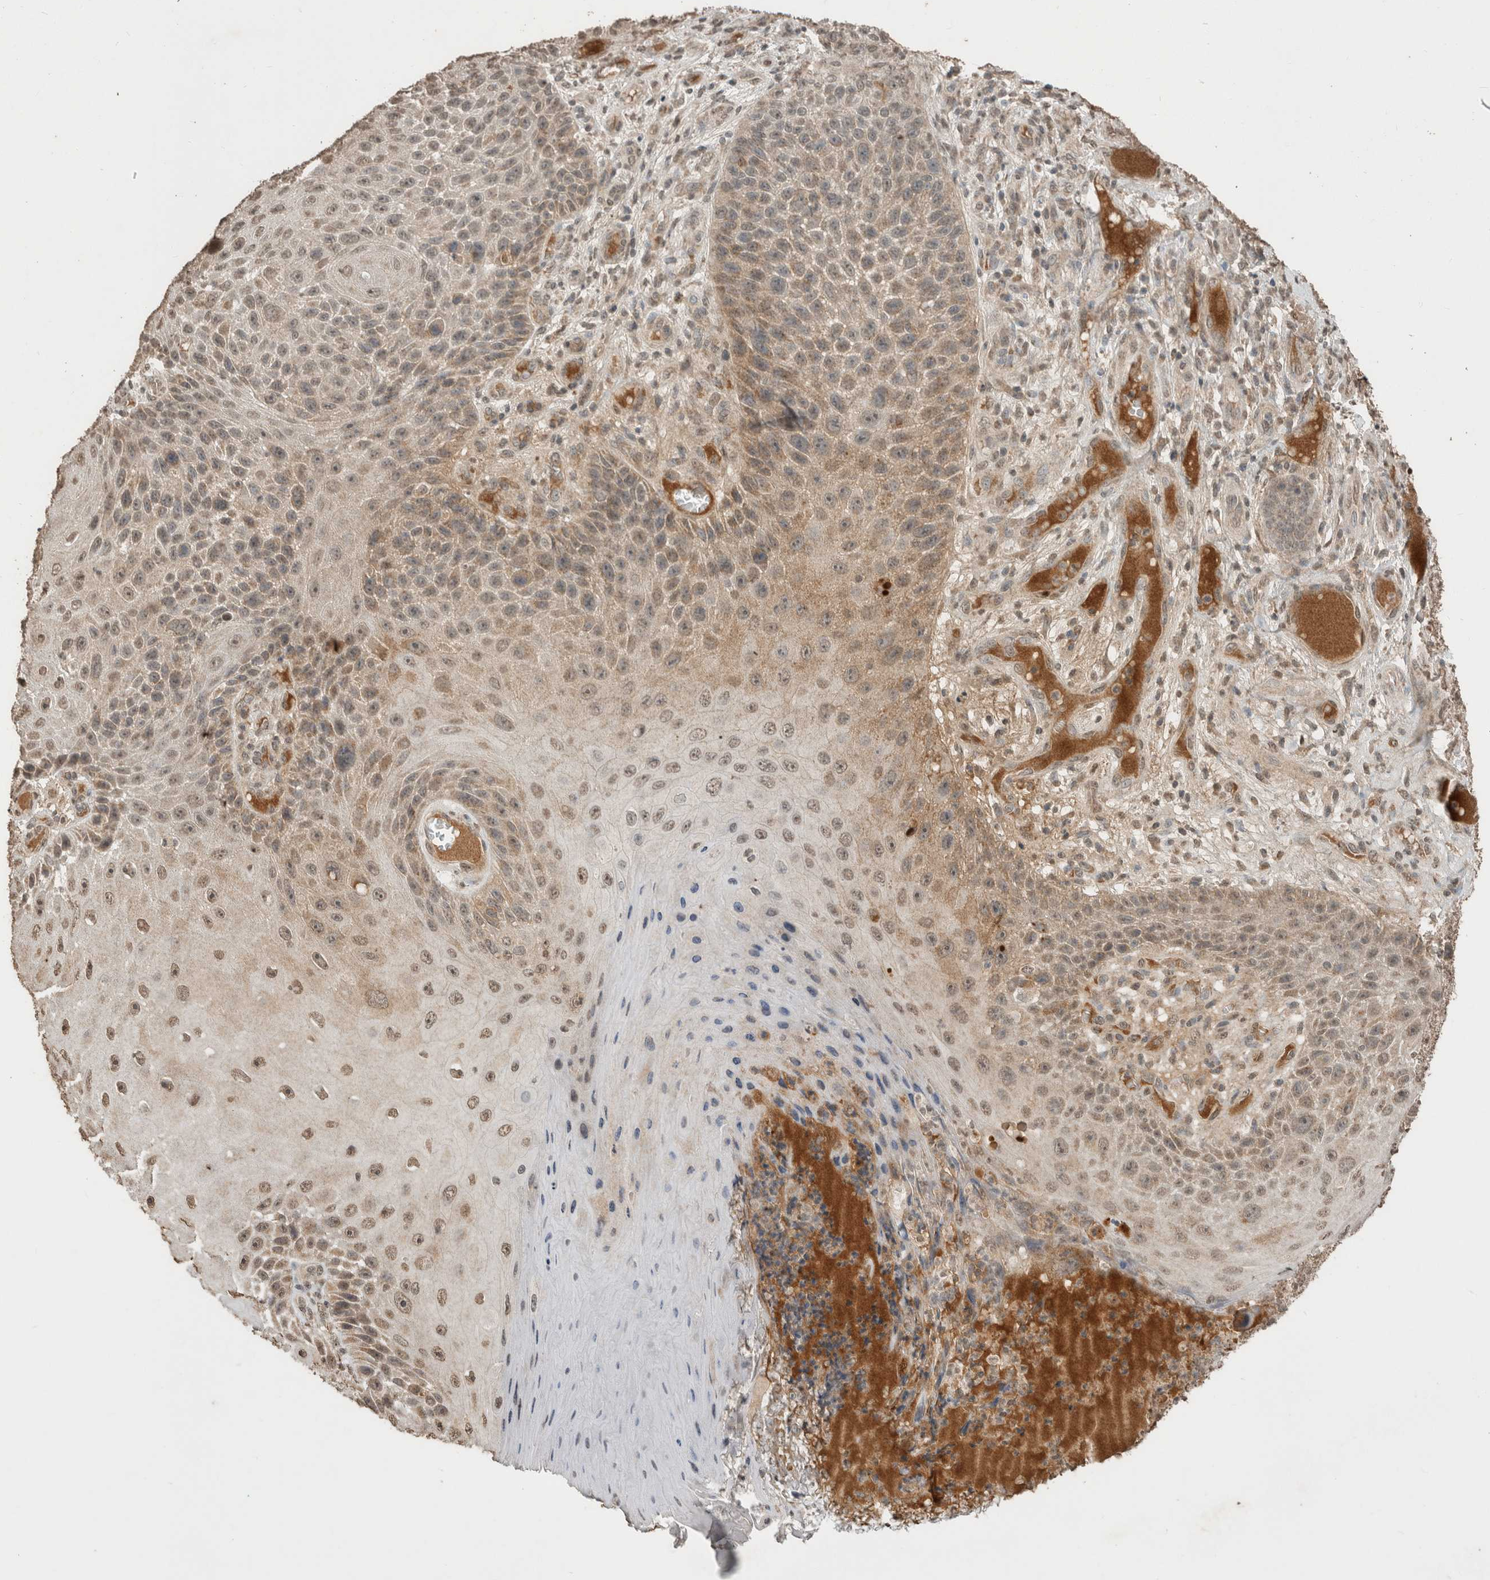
{"staining": {"intensity": "moderate", "quantity": "<25%", "location": "cytoplasmic/membranous,nuclear"}, "tissue": "skin cancer", "cell_type": "Tumor cells", "image_type": "cancer", "snomed": [{"axis": "morphology", "description": "Squamous cell carcinoma, NOS"}, {"axis": "topography", "description": "Skin"}], "caption": "Immunohistochemical staining of squamous cell carcinoma (skin) demonstrates low levels of moderate cytoplasmic/membranous and nuclear protein expression in about <25% of tumor cells. Ihc stains the protein of interest in brown and the nuclei are stained blue.", "gene": "FAM3A", "patient": {"sex": "female", "age": 88}}